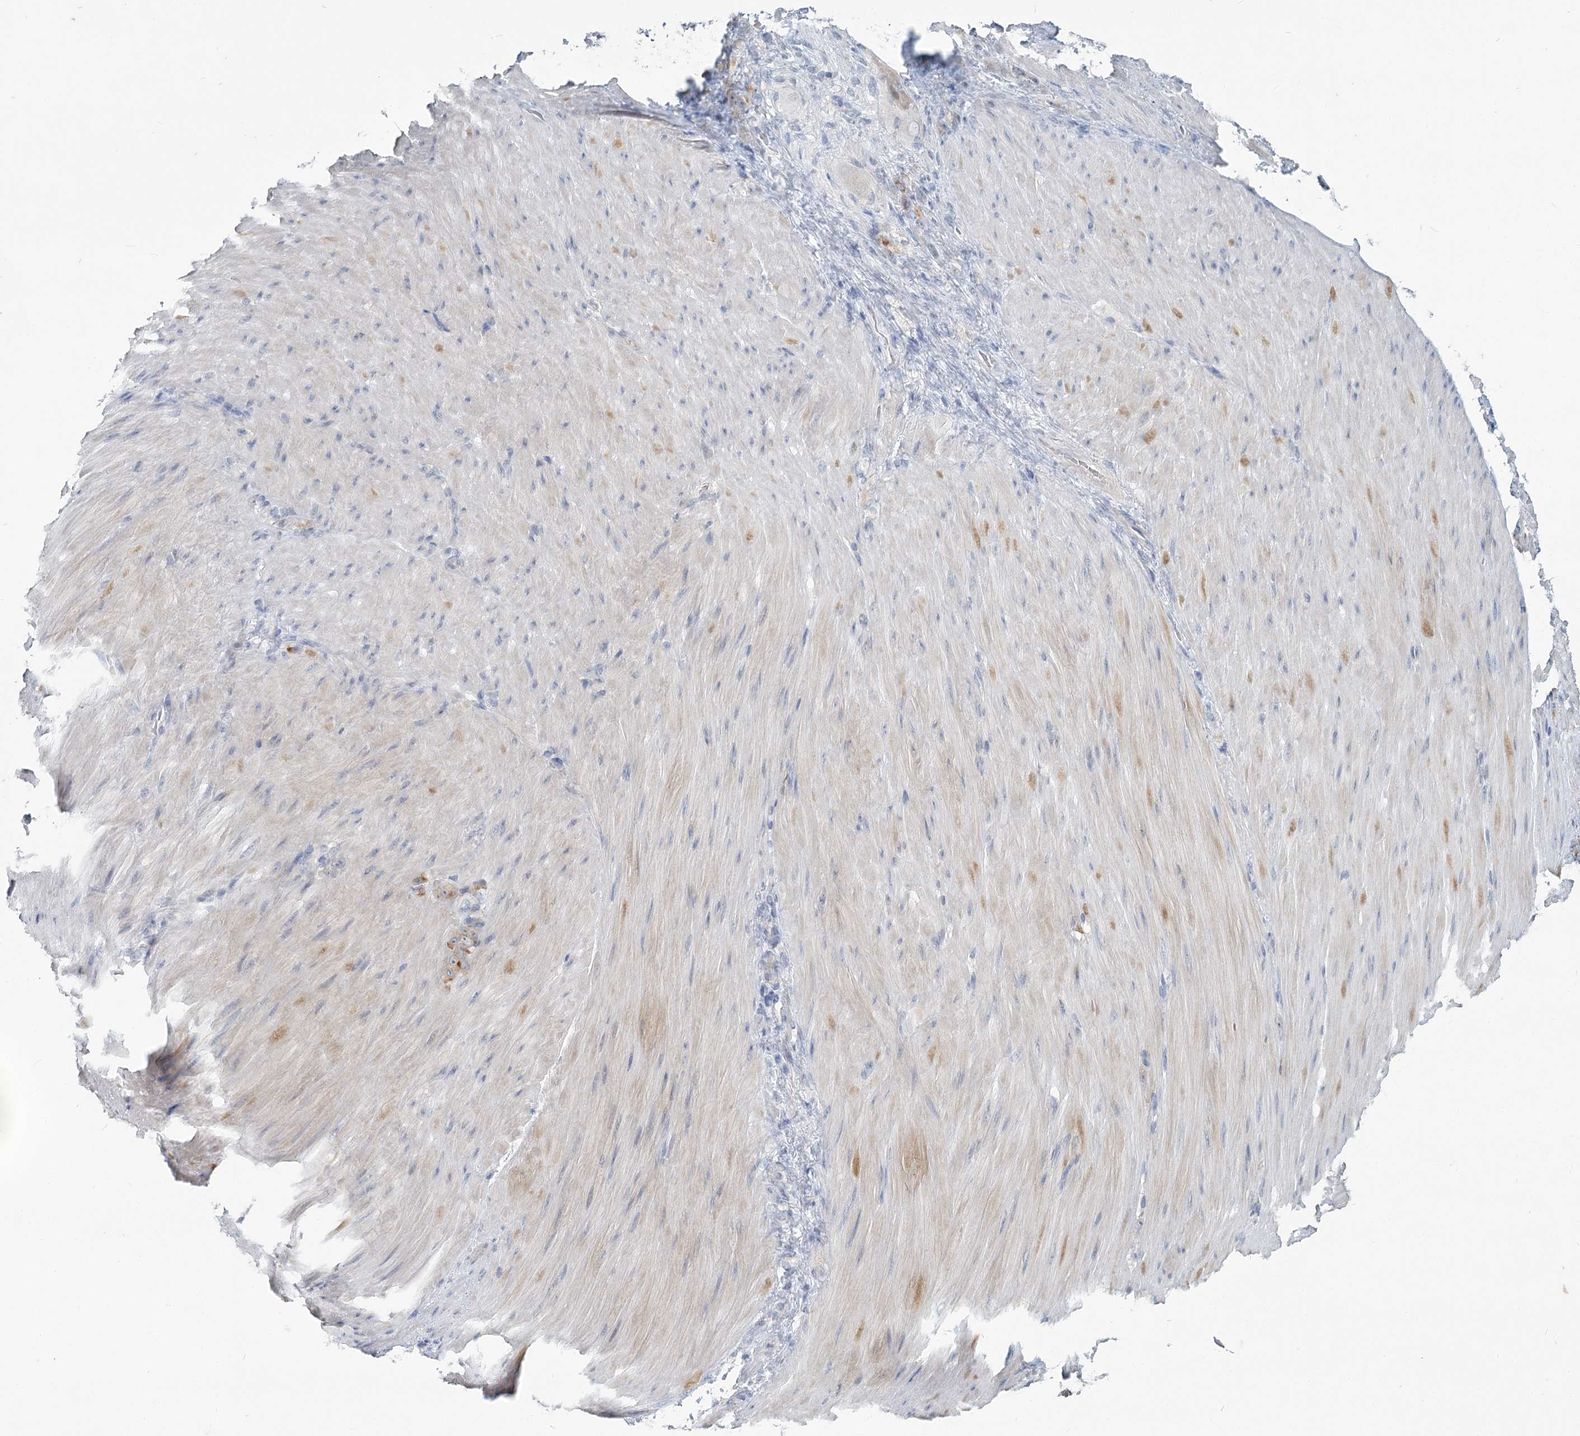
{"staining": {"intensity": "moderate", "quantity": "<25%", "location": "cytoplasmic/membranous"}, "tissue": "stomach cancer", "cell_type": "Tumor cells", "image_type": "cancer", "snomed": [{"axis": "morphology", "description": "Normal tissue, NOS"}, {"axis": "morphology", "description": "Adenocarcinoma, NOS"}, {"axis": "topography", "description": "Stomach"}], "caption": "An immunohistochemistry image of neoplastic tissue is shown. Protein staining in brown labels moderate cytoplasmic/membranous positivity in stomach cancer (adenocarcinoma) within tumor cells.", "gene": "SLC9A3", "patient": {"sex": "male", "age": 82}}